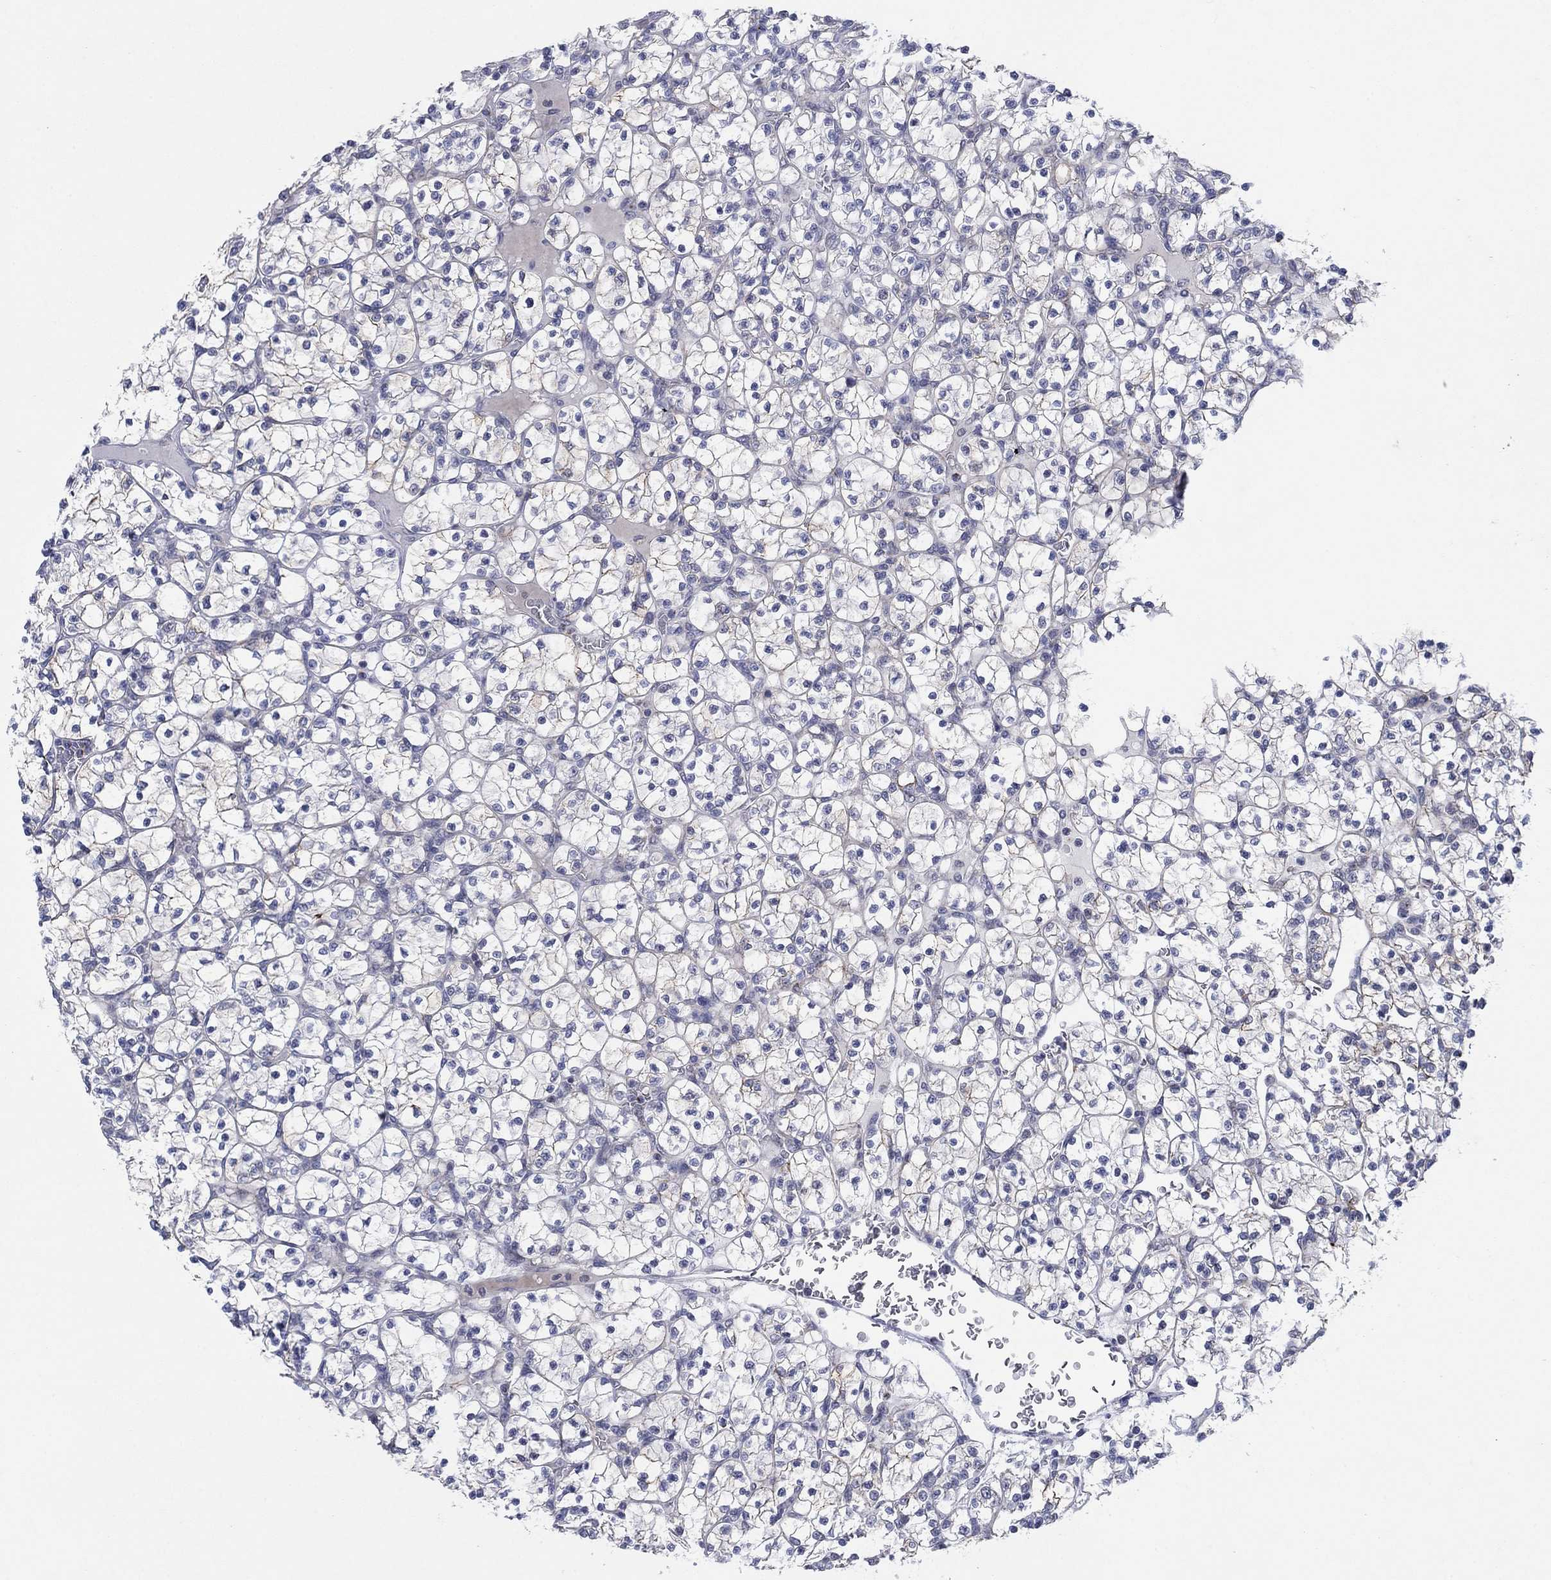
{"staining": {"intensity": "moderate", "quantity": "<25%", "location": "cytoplasmic/membranous"}, "tissue": "renal cancer", "cell_type": "Tumor cells", "image_type": "cancer", "snomed": [{"axis": "morphology", "description": "Adenocarcinoma, NOS"}, {"axis": "topography", "description": "Kidney"}], "caption": "This is a micrograph of immunohistochemistry staining of renal adenocarcinoma, which shows moderate staining in the cytoplasmic/membranous of tumor cells.", "gene": "SDC1", "patient": {"sex": "female", "age": 89}}